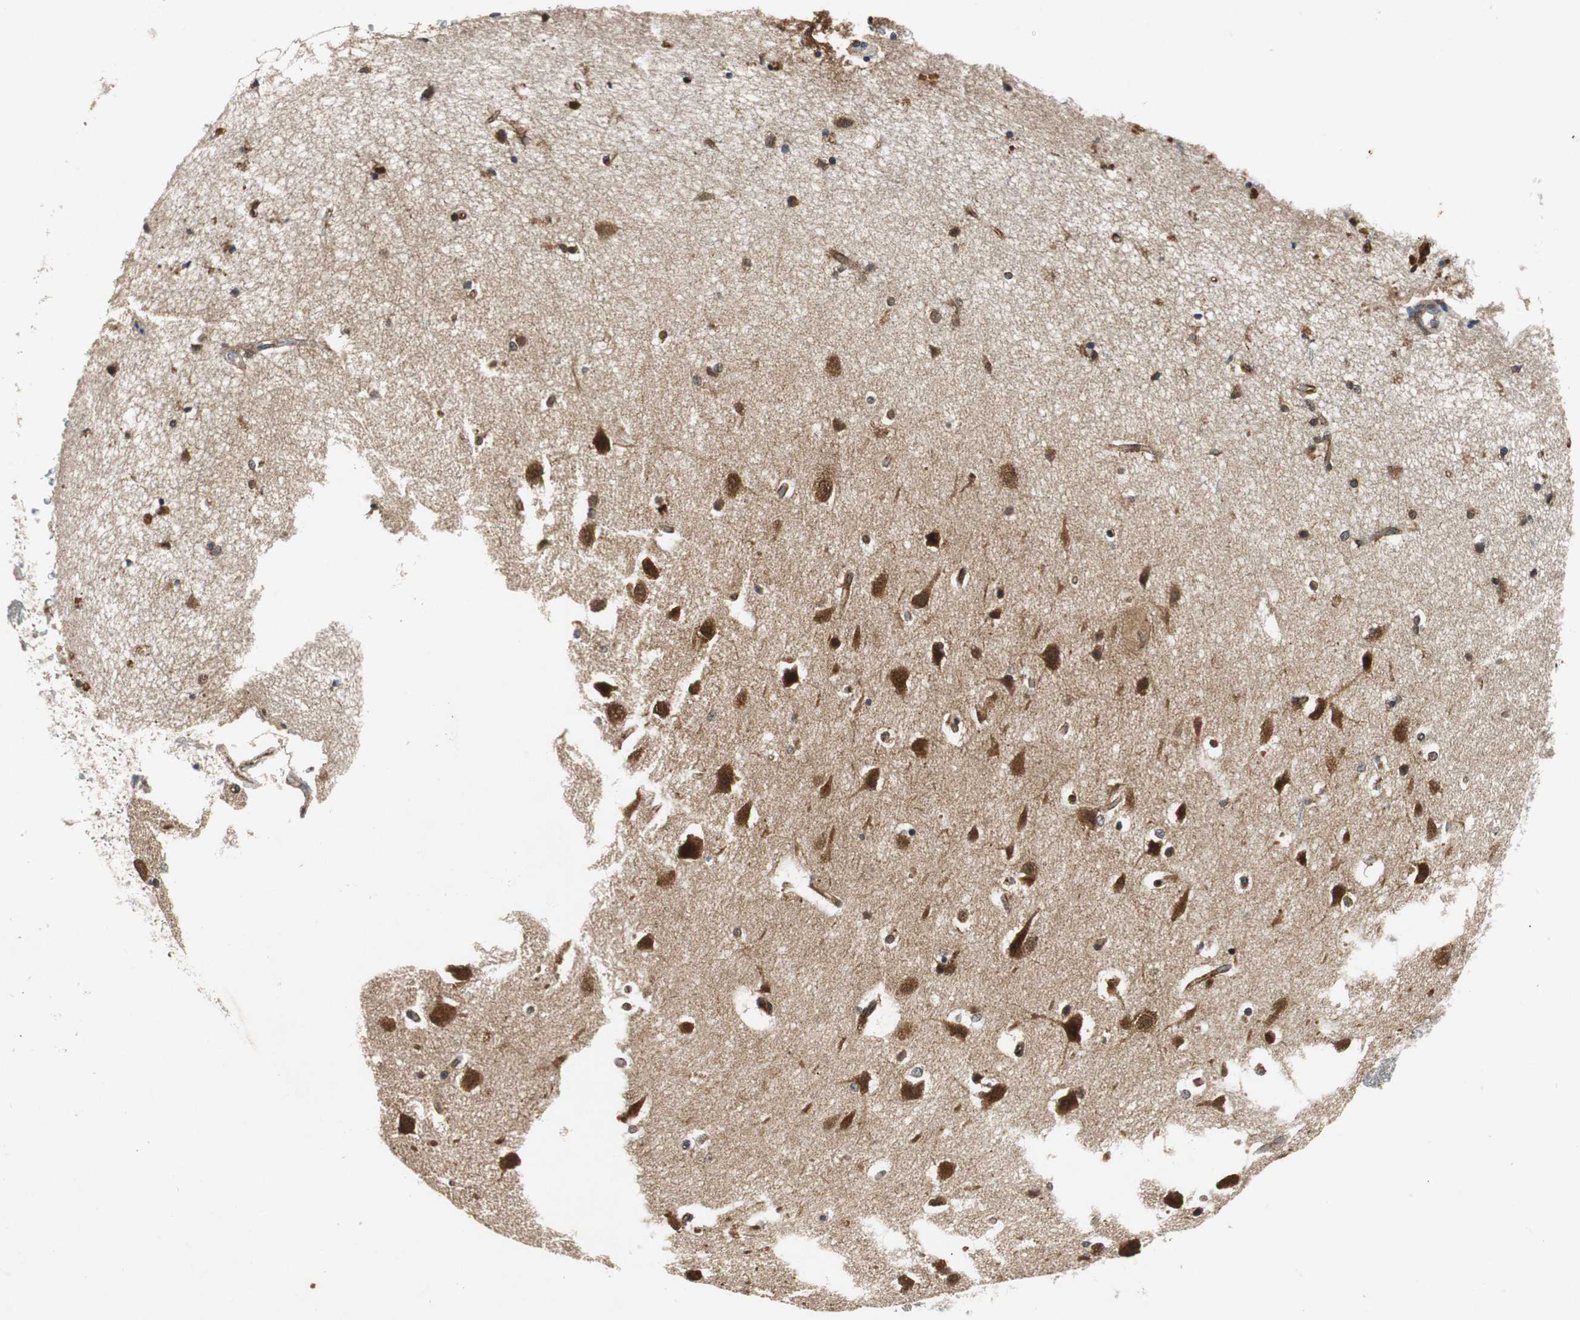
{"staining": {"intensity": "moderate", "quantity": ">75%", "location": "cytoplasmic/membranous"}, "tissue": "caudate", "cell_type": "Glial cells", "image_type": "normal", "snomed": [{"axis": "morphology", "description": "Normal tissue, NOS"}, {"axis": "topography", "description": "Lateral ventricle wall"}], "caption": "Protein staining of benign caudate demonstrates moderate cytoplasmic/membranous expression in about >75% of glial cells. The protein is shown in brown color, while the nuclei are stained blue.", "gene": "ISCU", "patient": {"sex": "female", "age": 54}}